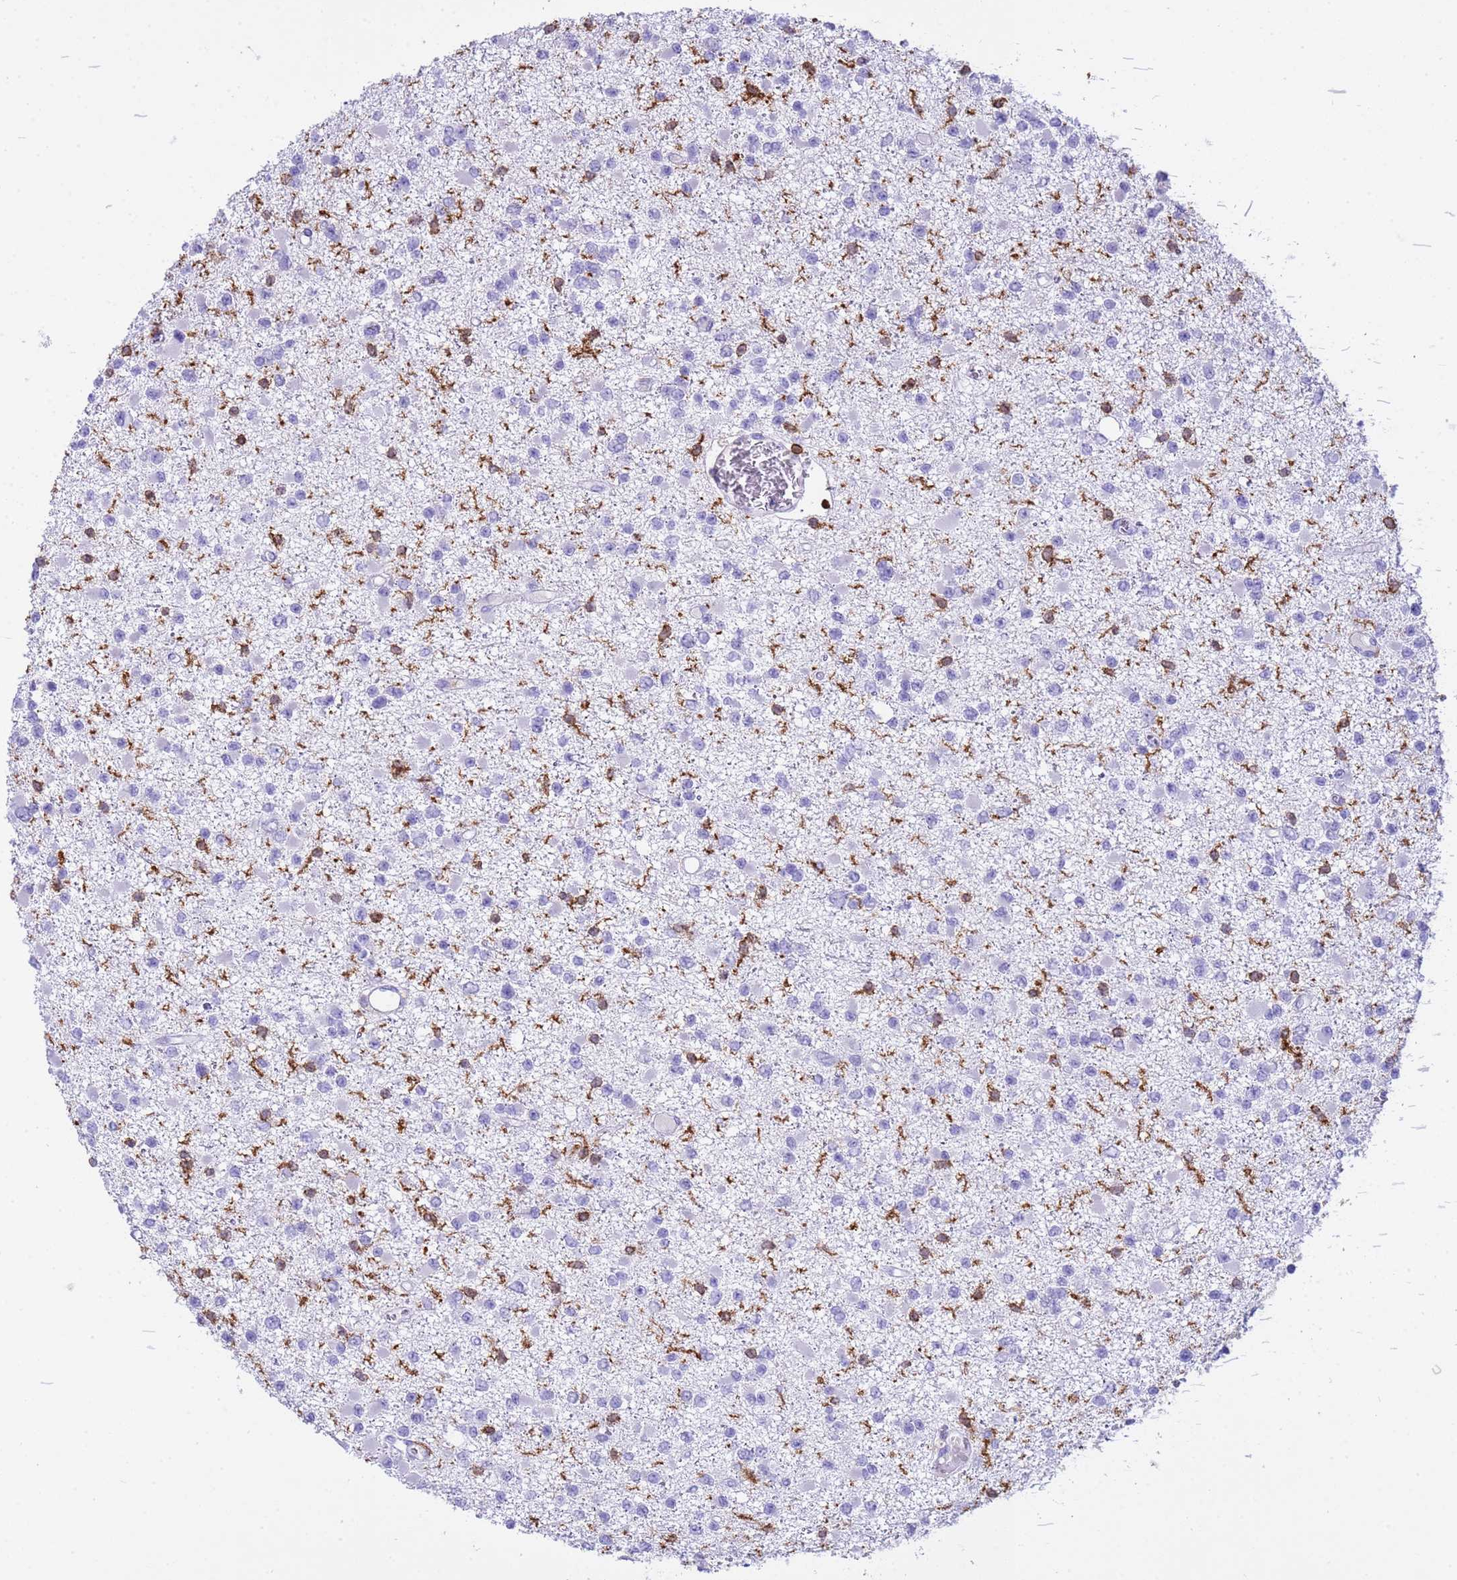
{"staining": {"intensity": "negative", "quantity": "none", "location": "none"}, "tissue": "glioma", "cell_type": "Tumor cells", "image_type": "cancer", "snomed": [{"axis": "morphology", "description": "Glioma, malignant, Low grade"}, {"axis": "topography", "description": "Brain"}], "caption": "Tumor cells show no significant protein positivity in glioma.", "gene": "IRF5", "patient": {"sex": "female", "age": 22}}